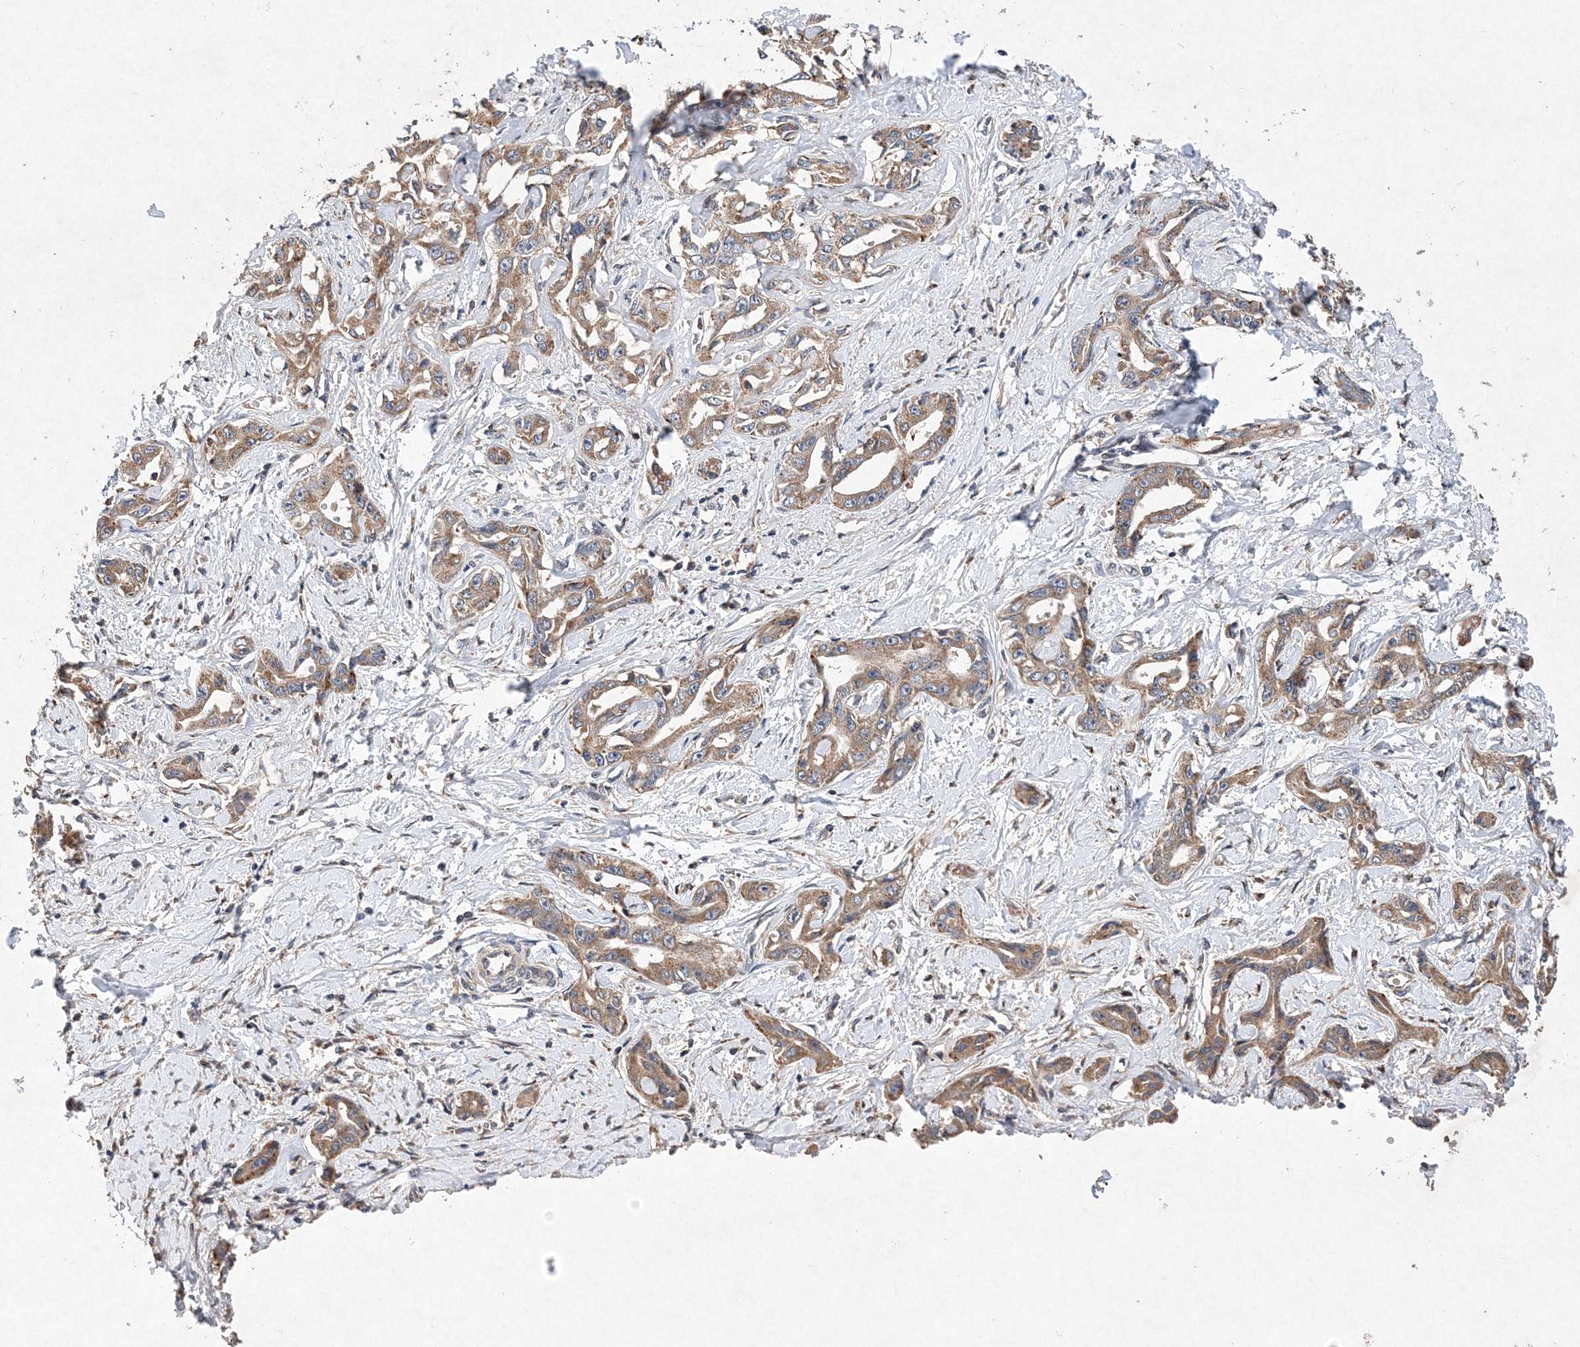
{"staining": {"intensity": "moderate", "quantity": ">75%", "location": "cytoplasmic/membranous"}, "tissue": "liver cancer", "cell_type": "Tumor cells", "image_type": "cancer", "snomed": [{"axis": "morphology", "description": "Cholangiocarcinoma"}, {"axis": "topography", "description": "Liver"}], "caption": "Tumor cells exhibit medium levels of moderate cytoplasmic/membranous staining in approximately >75% of cells in human cholangiocarcinoma (liver). The protein is shown in brown color, while the nuclei are stained blue.", "gene": "PROSER1", "patient": {"sex": "male", "age": 59}}